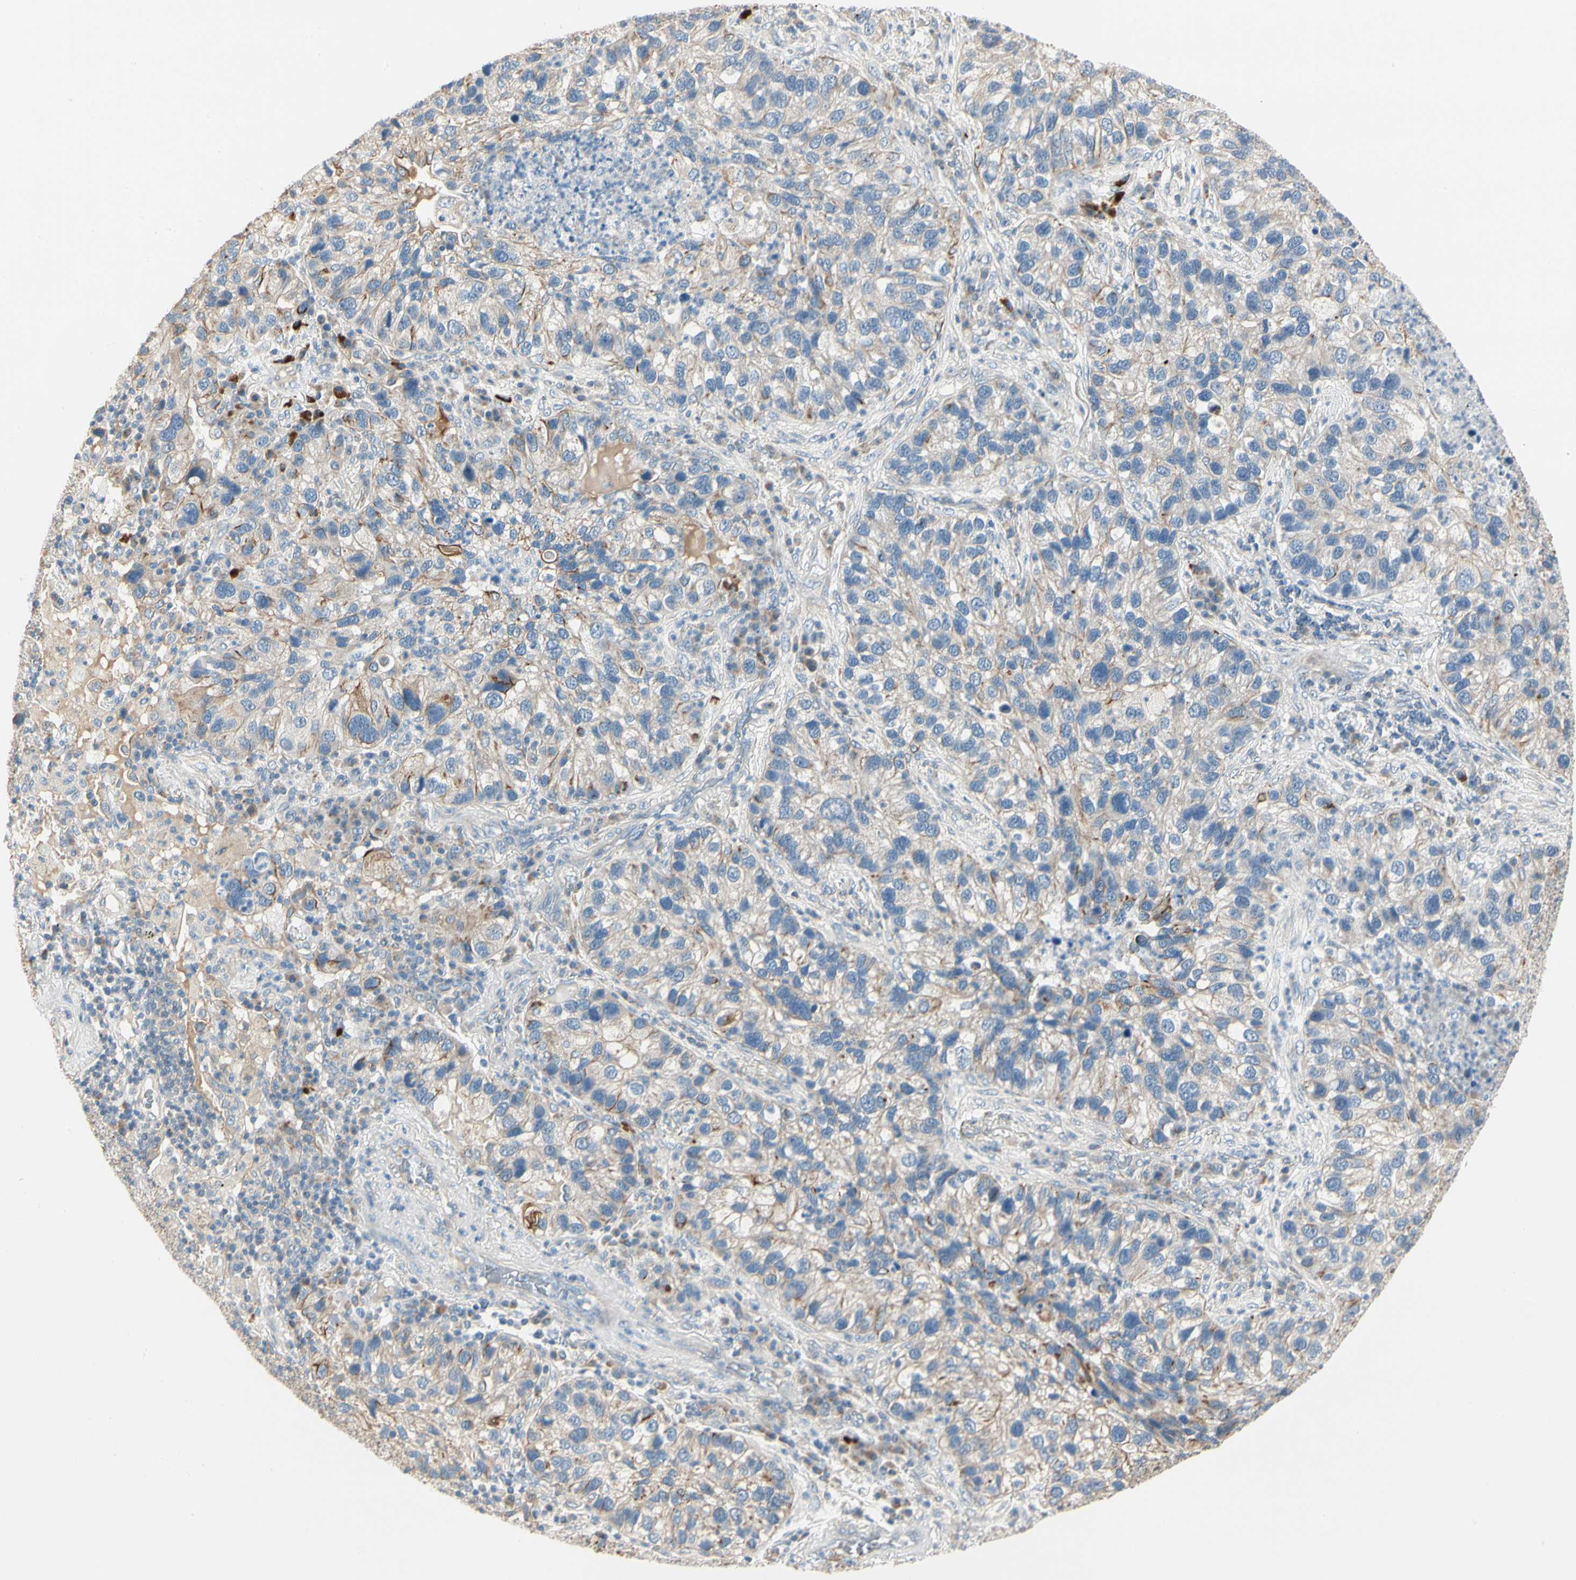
{"staining": {"intensity": "weak", "quantity": "25%-75%", "location": "cytoplasmic/membranous"}, "tissue": "lung cancer", "cell_type": "Tumor cells", "image_type": "cancer", "snomed": [{"axis": "morphology", "description": "Normal tissue, NOS"}, {"axis": "morphology", "description": "Adenocarcinoma, NOS"}, {"axis": "topography", "description": "Bronchus"}, {"axis": "topography", "description": "Lung"}], "caption": "An image of human lung adenocarcinoma stained for a protein shows weak cytoplasmic/membranous brown staining in tumor cells.", "gene": "DUSP12", "patient": {"sex": "male", "age": 54}}